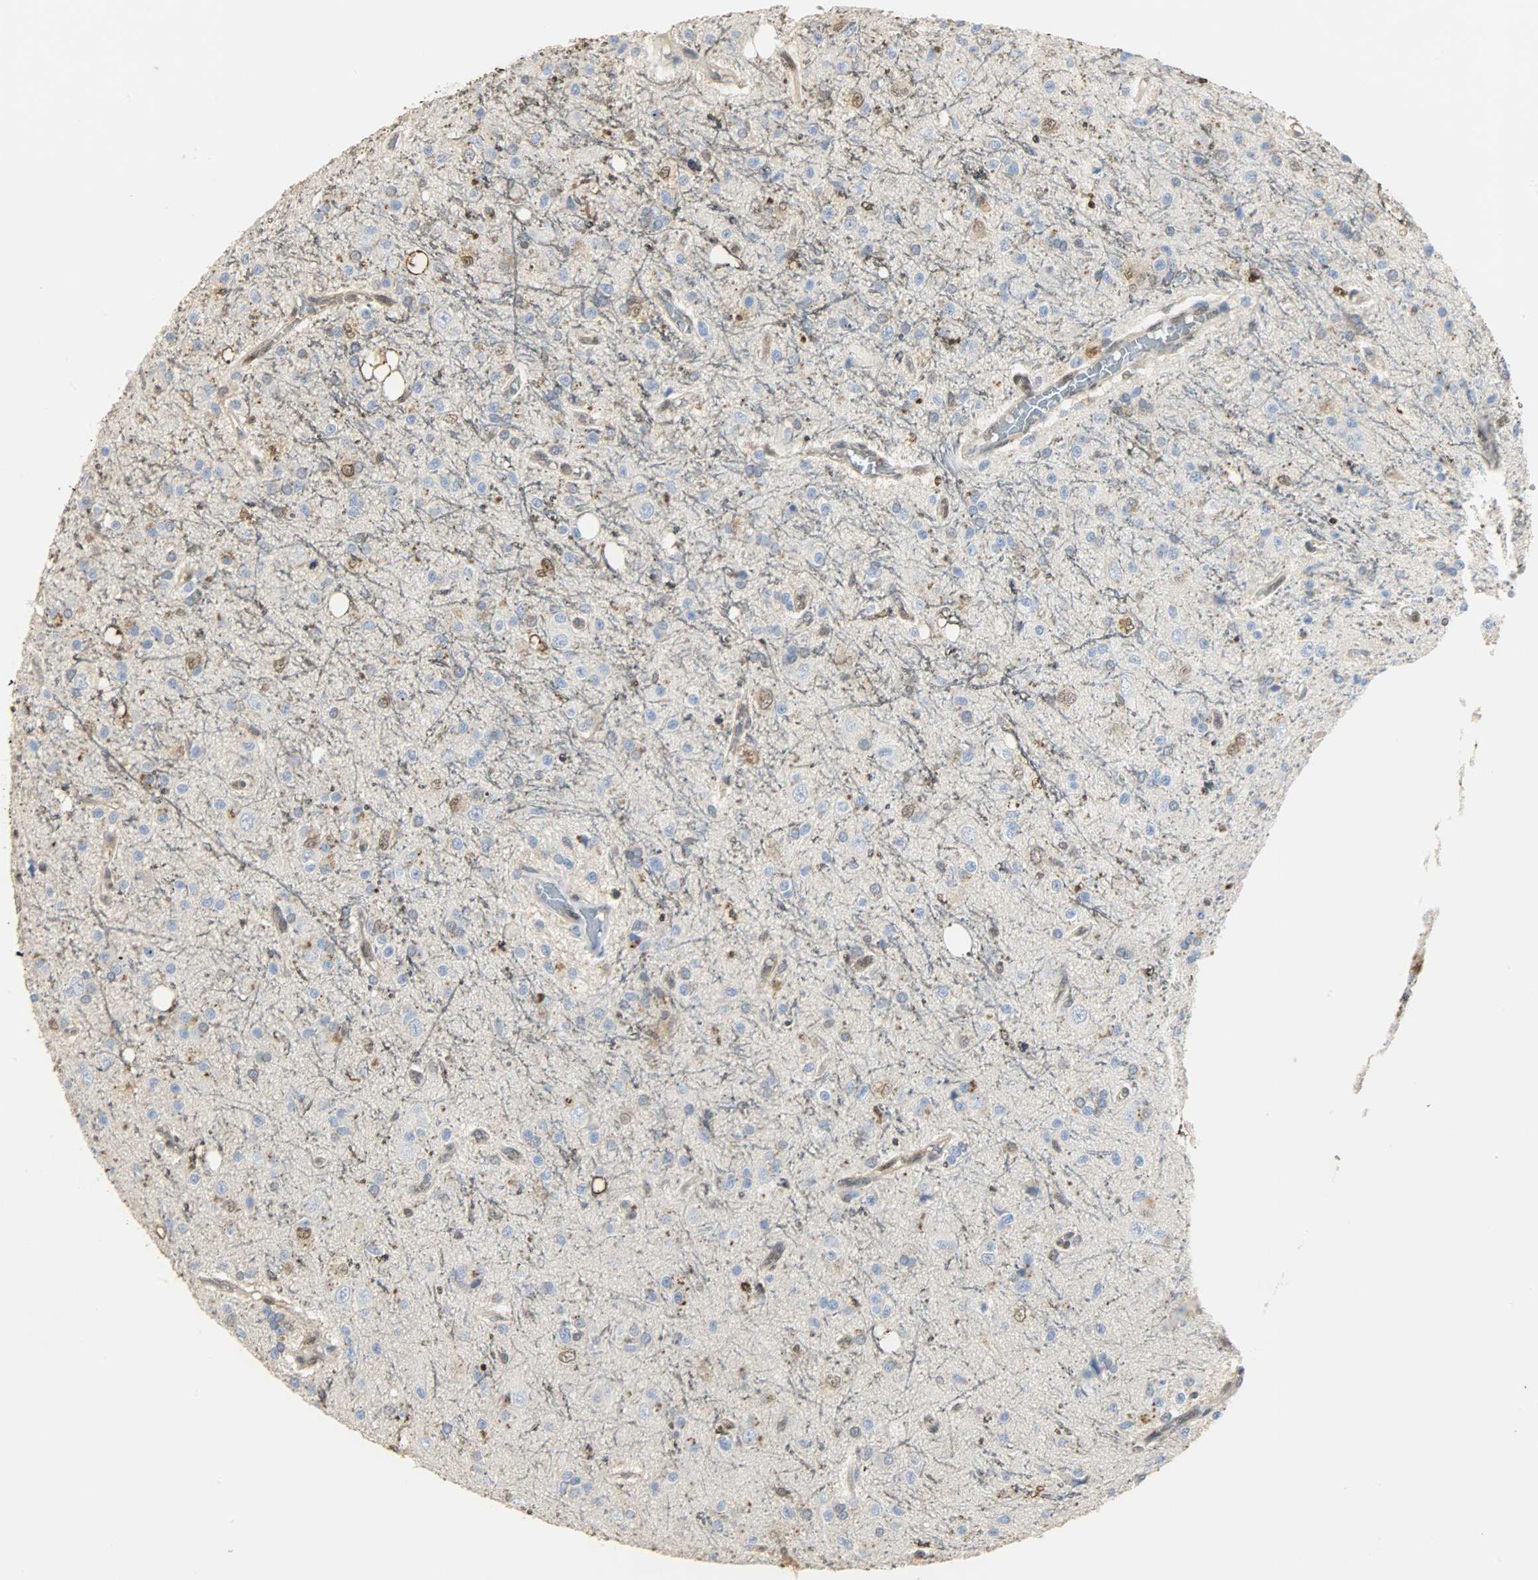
{"staining": {"intensity": "weak", "quantity": "<25%", "location": "nuclear"}, "tissue": "glioma", "cell_type": "Tumor cells", "image_type": "cancer", "snomed": [{"axis": "morphology", "description": "Glioma, malignant, High grade"}, {"axis": "topography", "description": "Brain"}], "caption": "Tumor cells are negative for protein expression in human malignant glioma (high-grade).", "gene": "NPEPL1", "patient": {"sex": "male", "age": 47}}